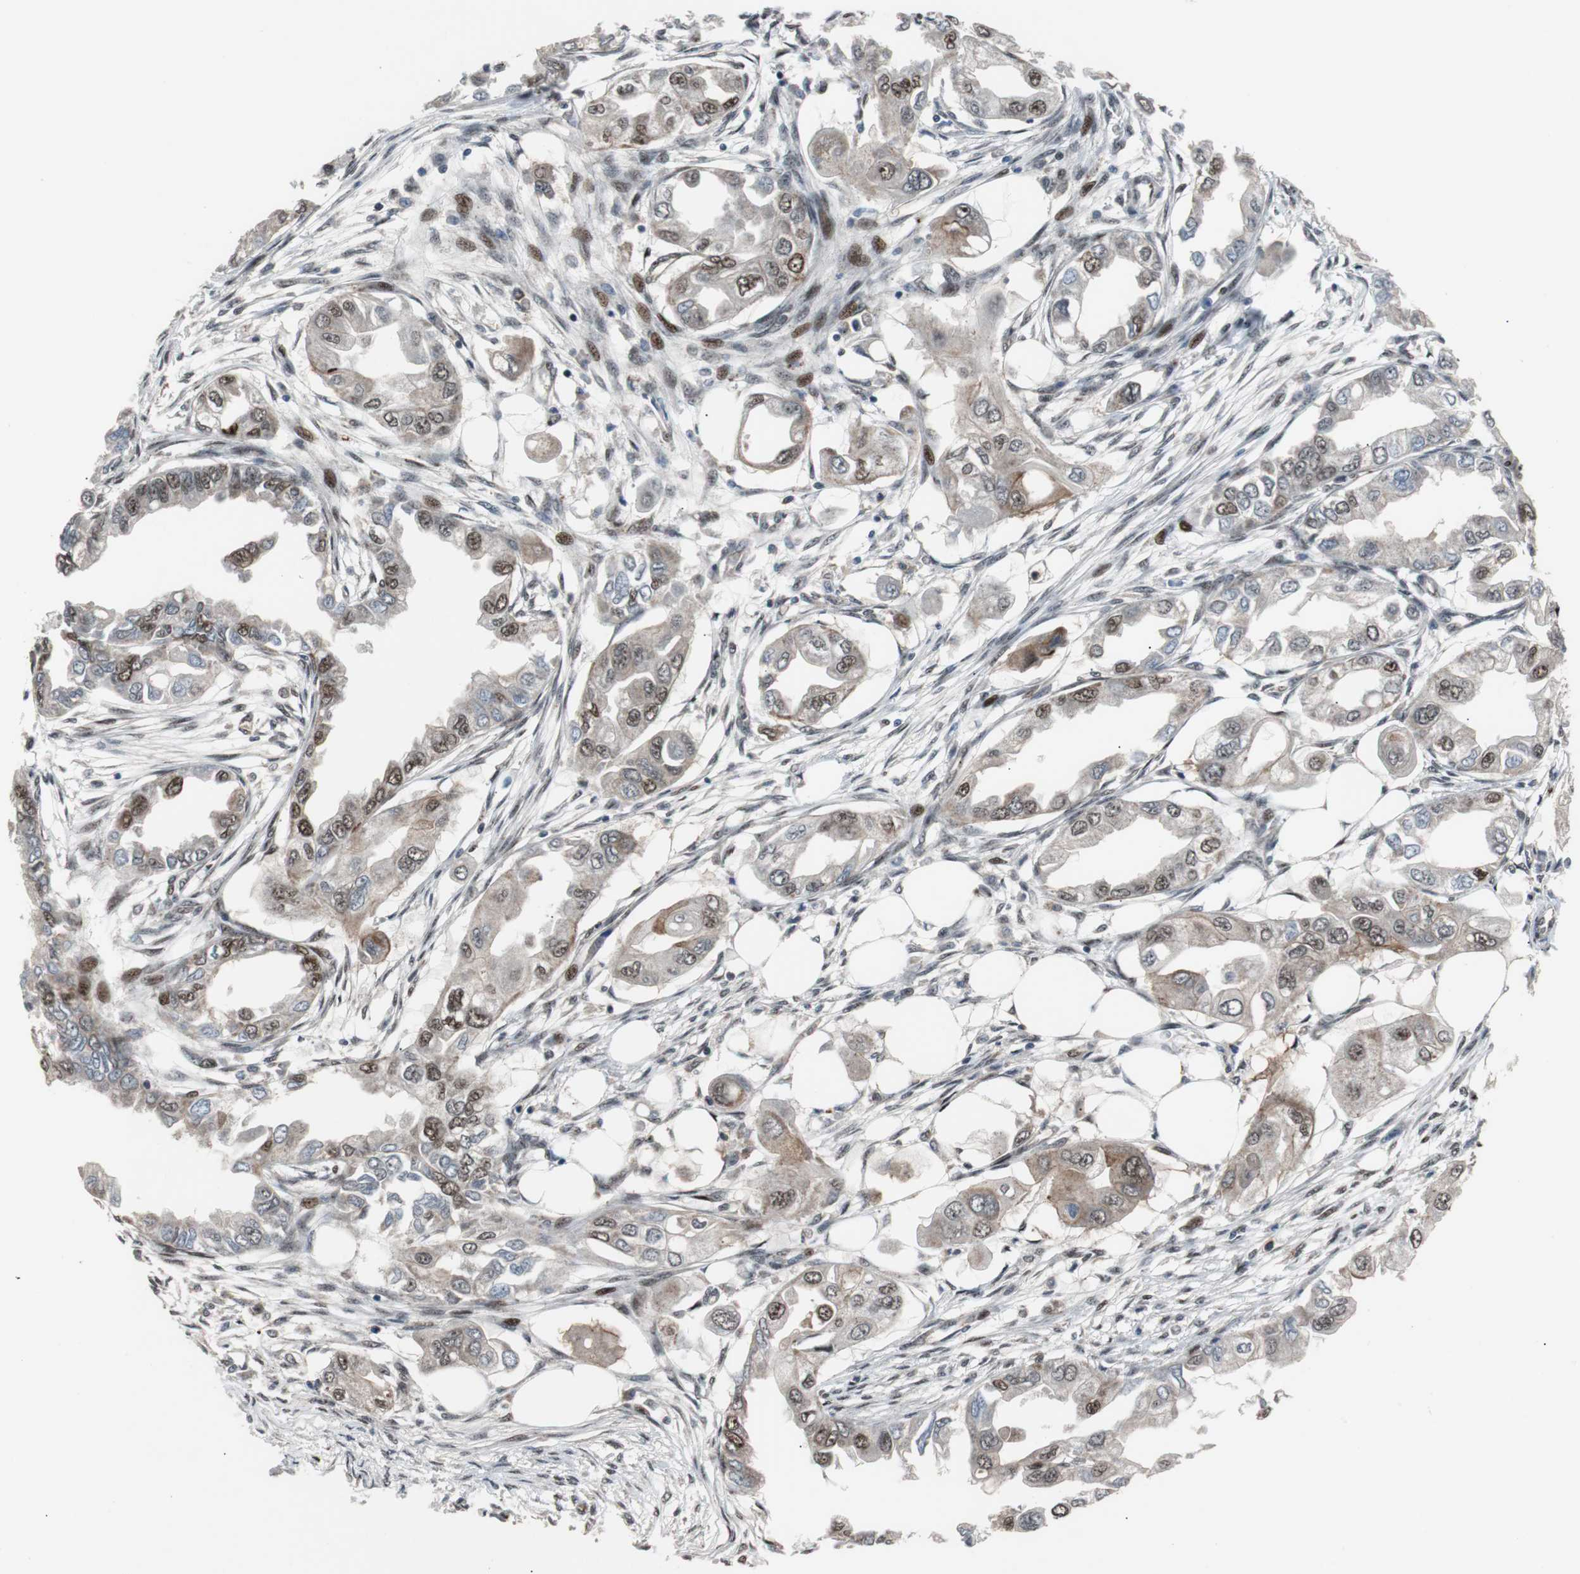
{"staining": {"intensity": "moderate", "quantity": "25%-75%", "location": "nuclear"}, "tissue": "endometrial cancer", "cell_type": "Tumor cells", "image_type": "cancer", "snomed": [{"axis": "morphology", "description": "Adenocarcinoma, NOS"}, {"axis": "topography", "description": "Endometrium"}], "caption": "A micrograph of adenocarcinoma (endometrial) stained for a protein demonstrates moderate nuclear brown staining in tumor cells.", "gene": "NBL1", "patient": {"sex": "female", "age": 67}}